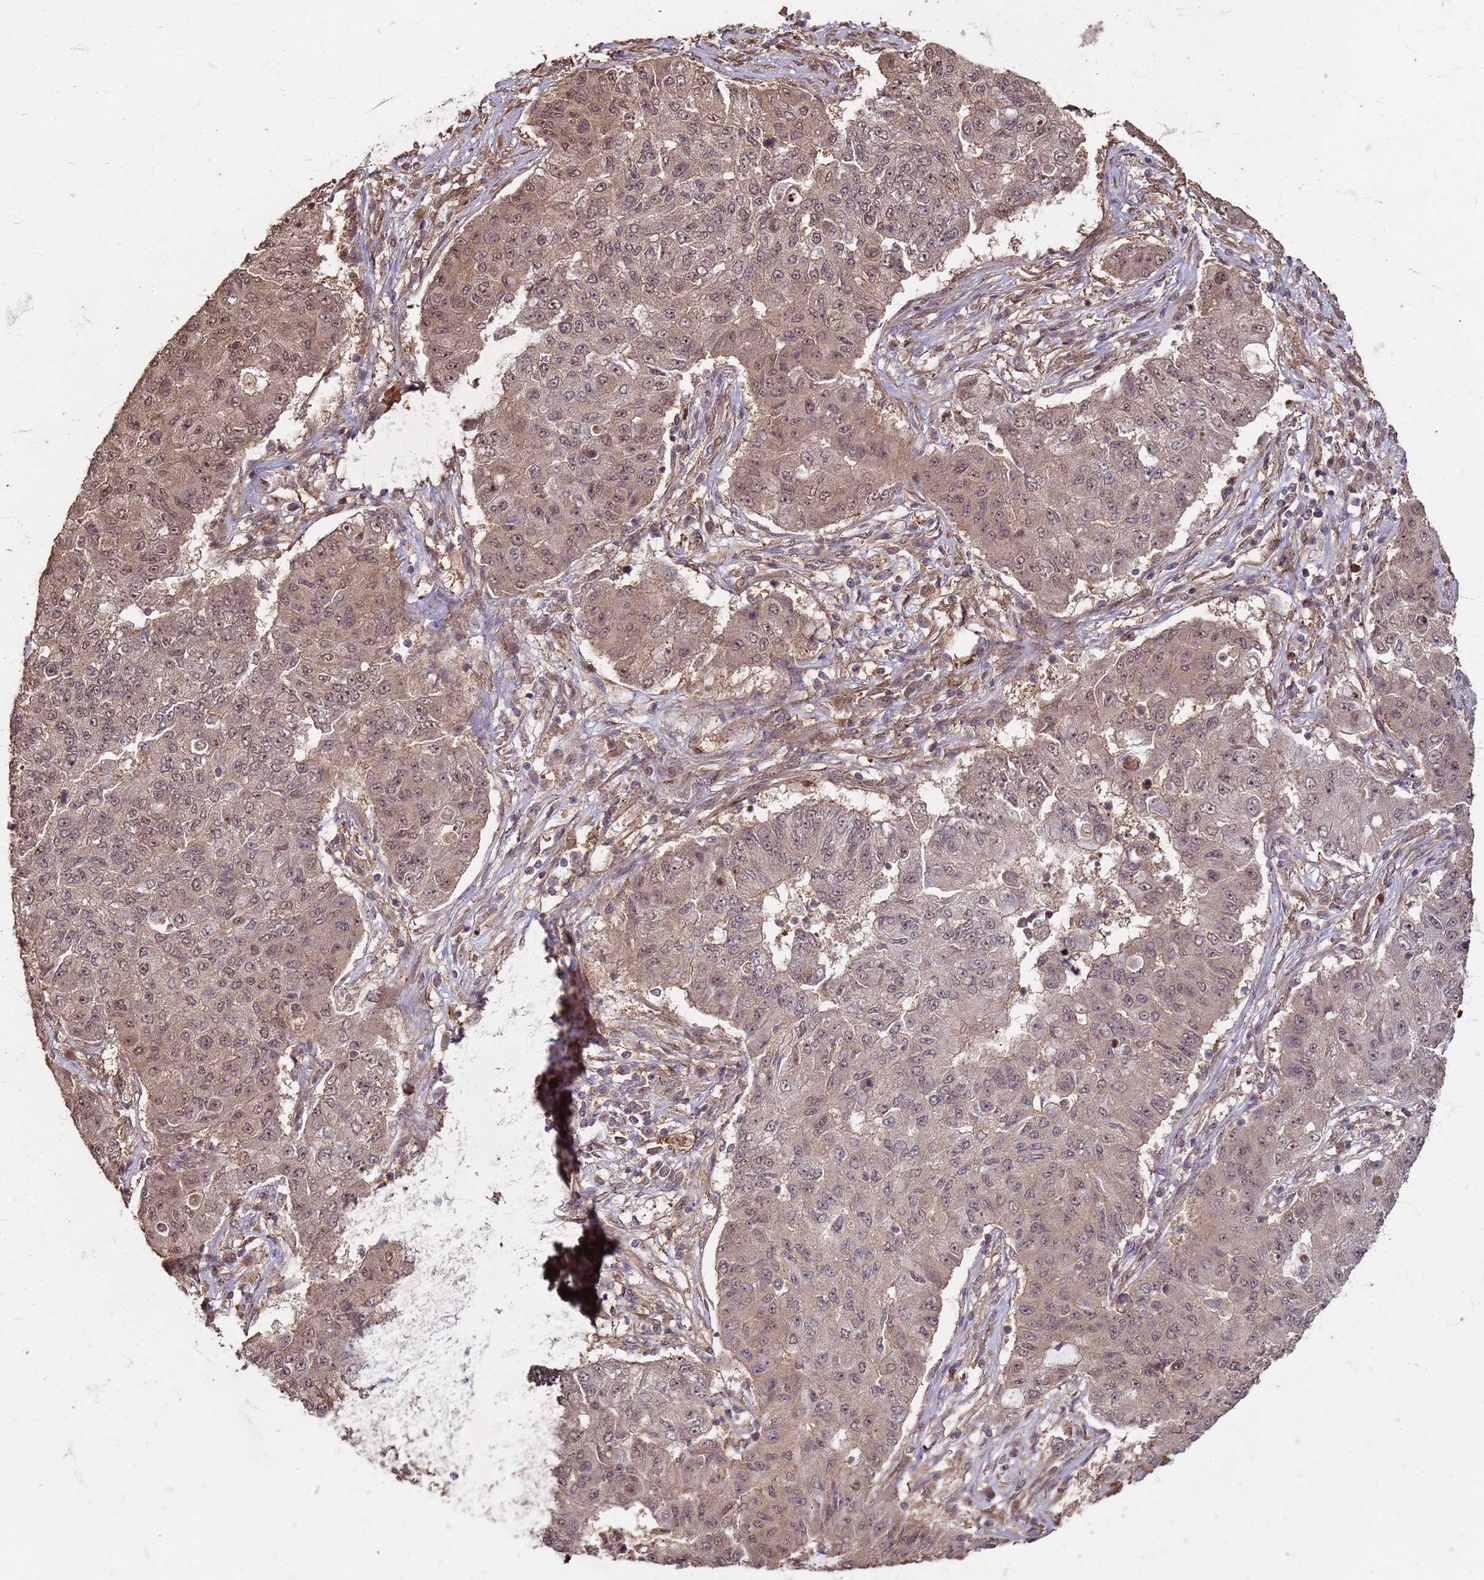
{"staining": {"intensity": "weak", "quantity": "25%-75%", "location": "cytoplasmic/membranous,nuclear"}, "tissue": "lung cancer", "cell_type": "Tumor cells", "image_type": "cancer", "snomed": [{"axis": "morphology", "description": "Squamous cell carcinoma, NOS"}, {"axis": "topography", "description": "Lung"}], "caption": "DAB (3,3'-diaminobenzidine) immunohistochemical staining of human squamous cell carcinoma (lung) reveals weak cytoplasmic/membranous and nuclear protein staining in approximately 25%-75% of tumor cells. Immunohistochemistry stains the protein of interest in brown and the nuclei are stained blue.", "gene": "KIF26A", "patient": {"sex": "male", "age": 74}}